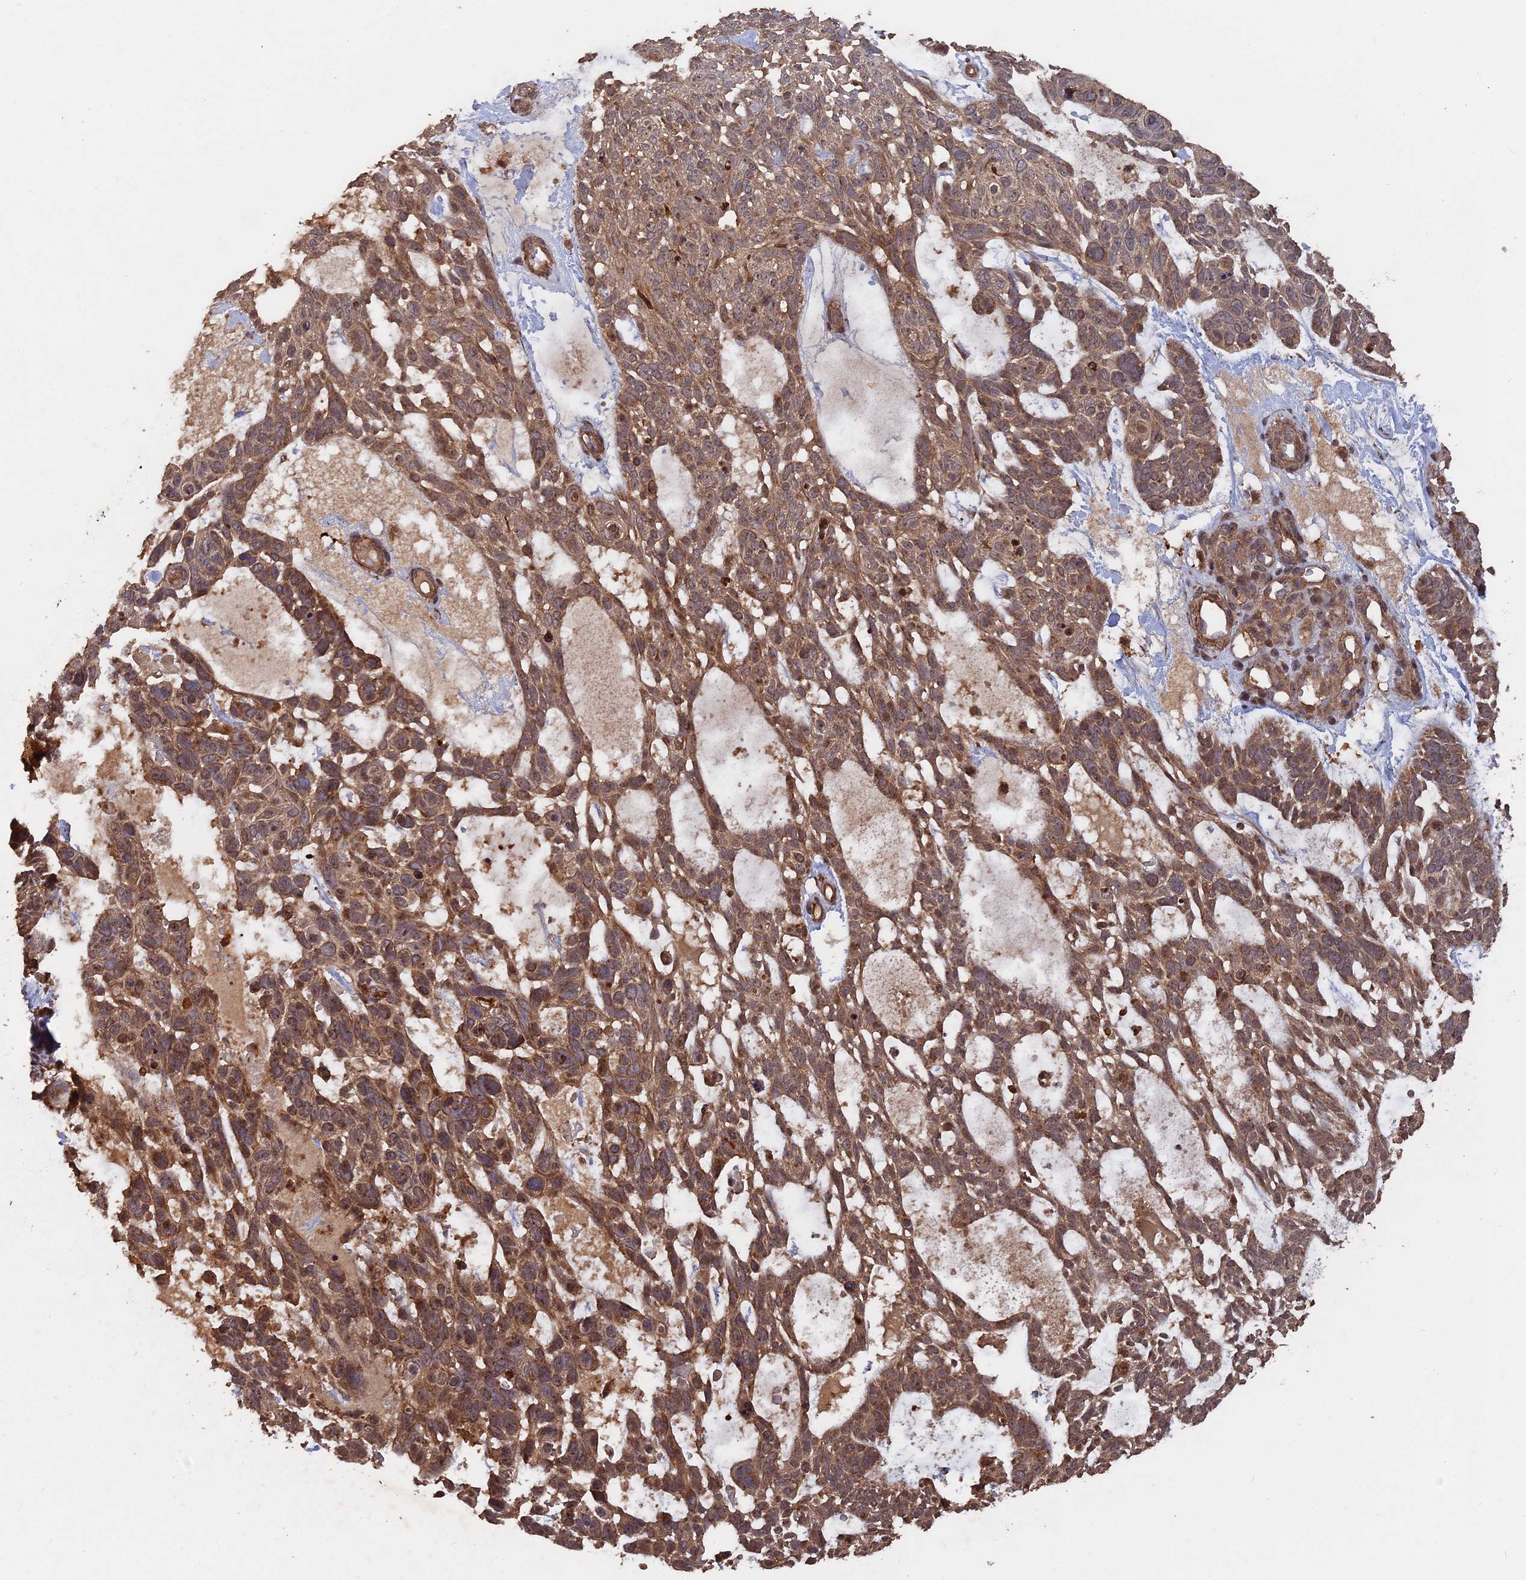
{"staining": {"intensity": "moderate", "quantity": ">75%", "location": "cytoplasmic/membranous"}, "tissue": "skin cancer", "cell_type": "Tumor cells", "image_type": "cancer", "snomed": [{"axis": "morphology", "description": "Basal cell carcinoma"}, {"axis": "topography", "description": "Skin"}], "caption": "Immunohistochemistry histopathology image of neoplastic tissue: basal cell carcinoma (skin) stained using immunohistochemistry reveals medium levels of moderate protein expression localized specifically in the cytoplasmic/membranous of tumor cells, appearing as a cytoplasmic/membranous brown color.", "gene": "SAC3D1", "patient": {"sex": "male", "age": 88}}